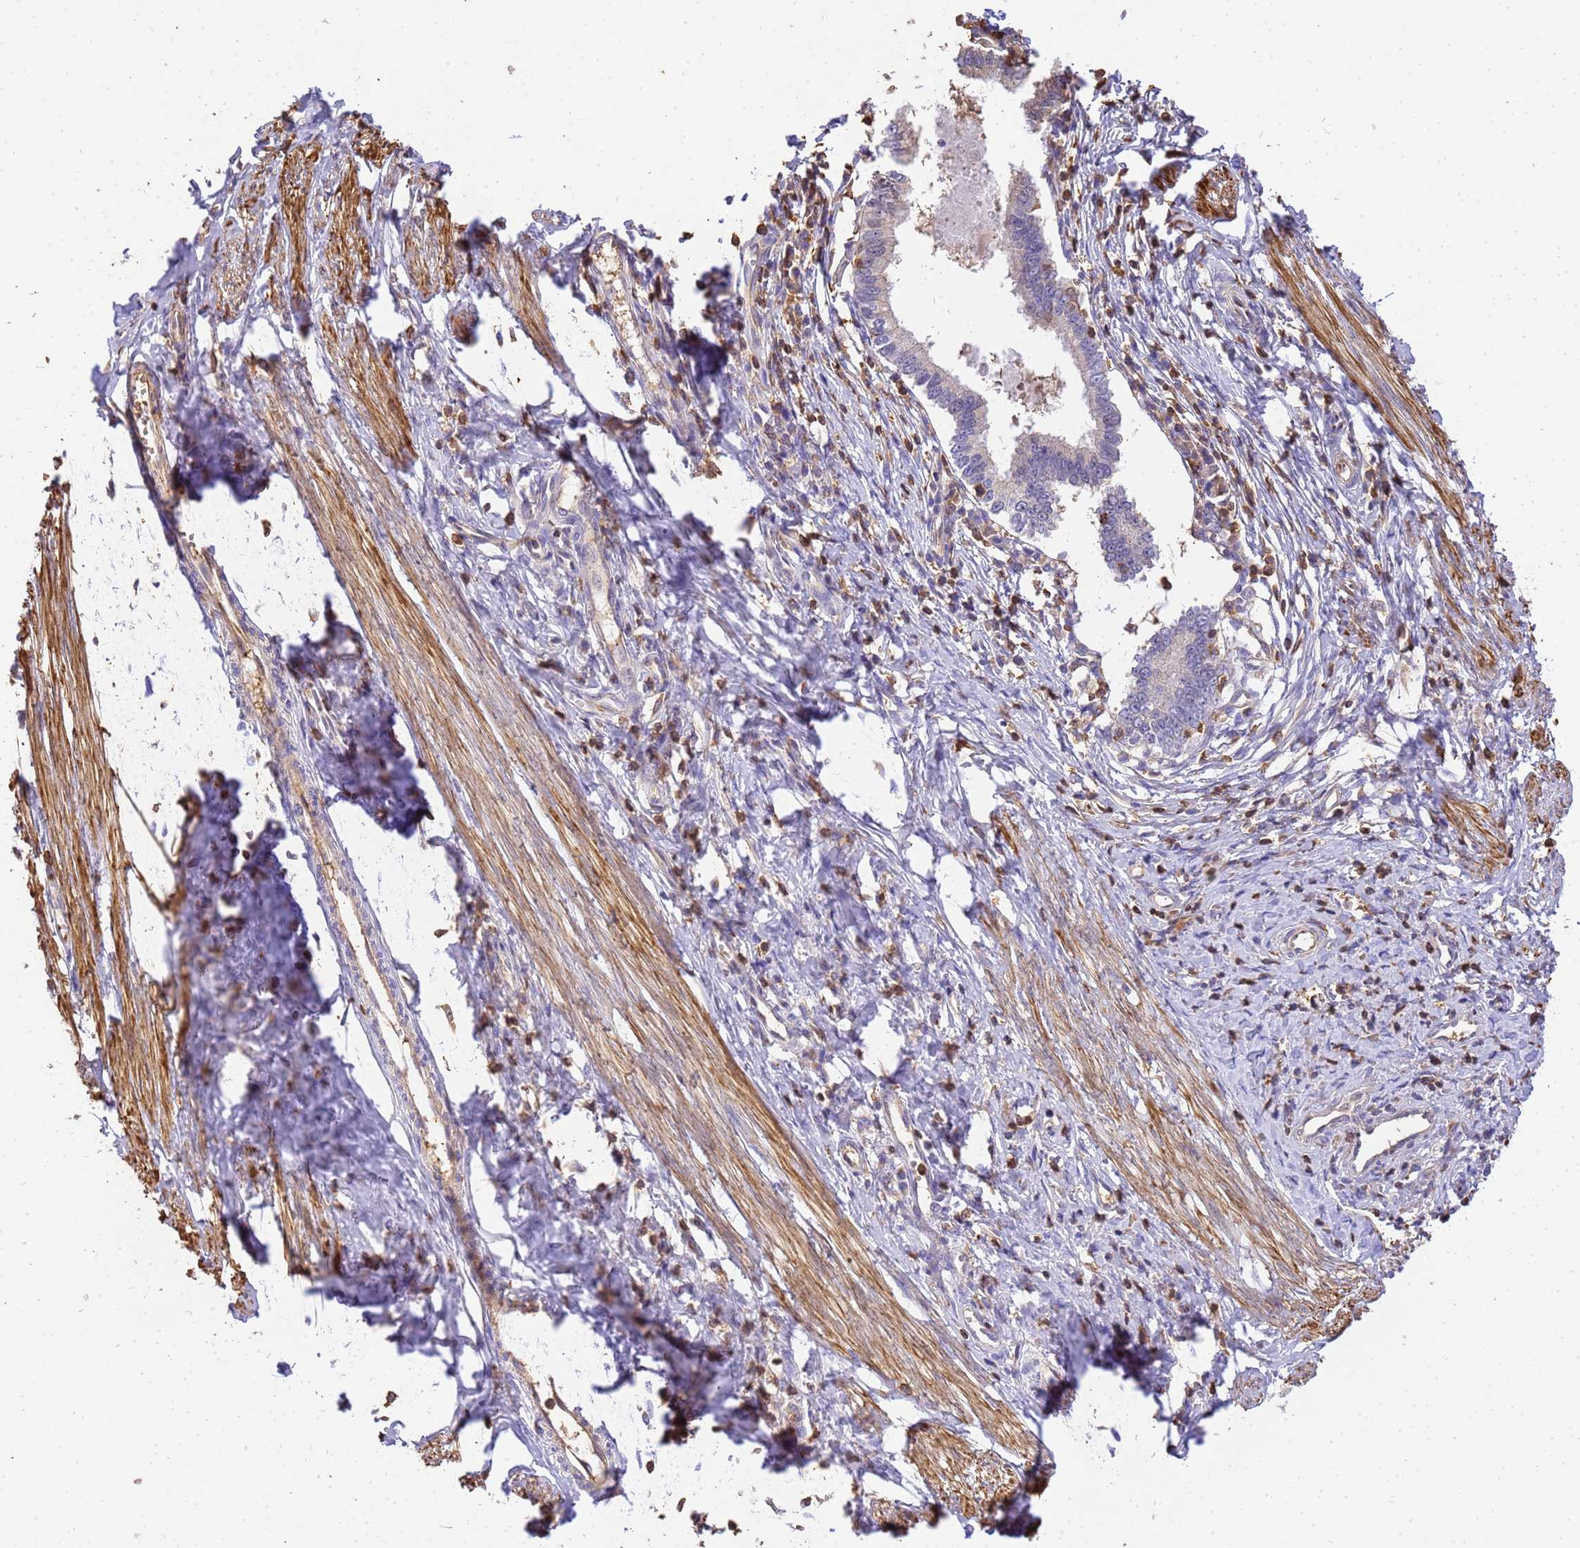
{"staining": {"intensity": "negative", "quantity": "none", "location": "none"}, "tissue": "cervical cancer", "cell_type": "Tumor cells", "image_type": "cancer", "snomed": [{"axis": "morphology", "description": "Adenocarcinoma, NOS"}, {"axis": "topography", "description": "Cervix"}], "caption": "This is a image of immunohistochemistry staining of cervical cancer, which shows no positivity in tumor cells.", "gene": "WDR64", "patient": {"sex": "female", "age": 36}}